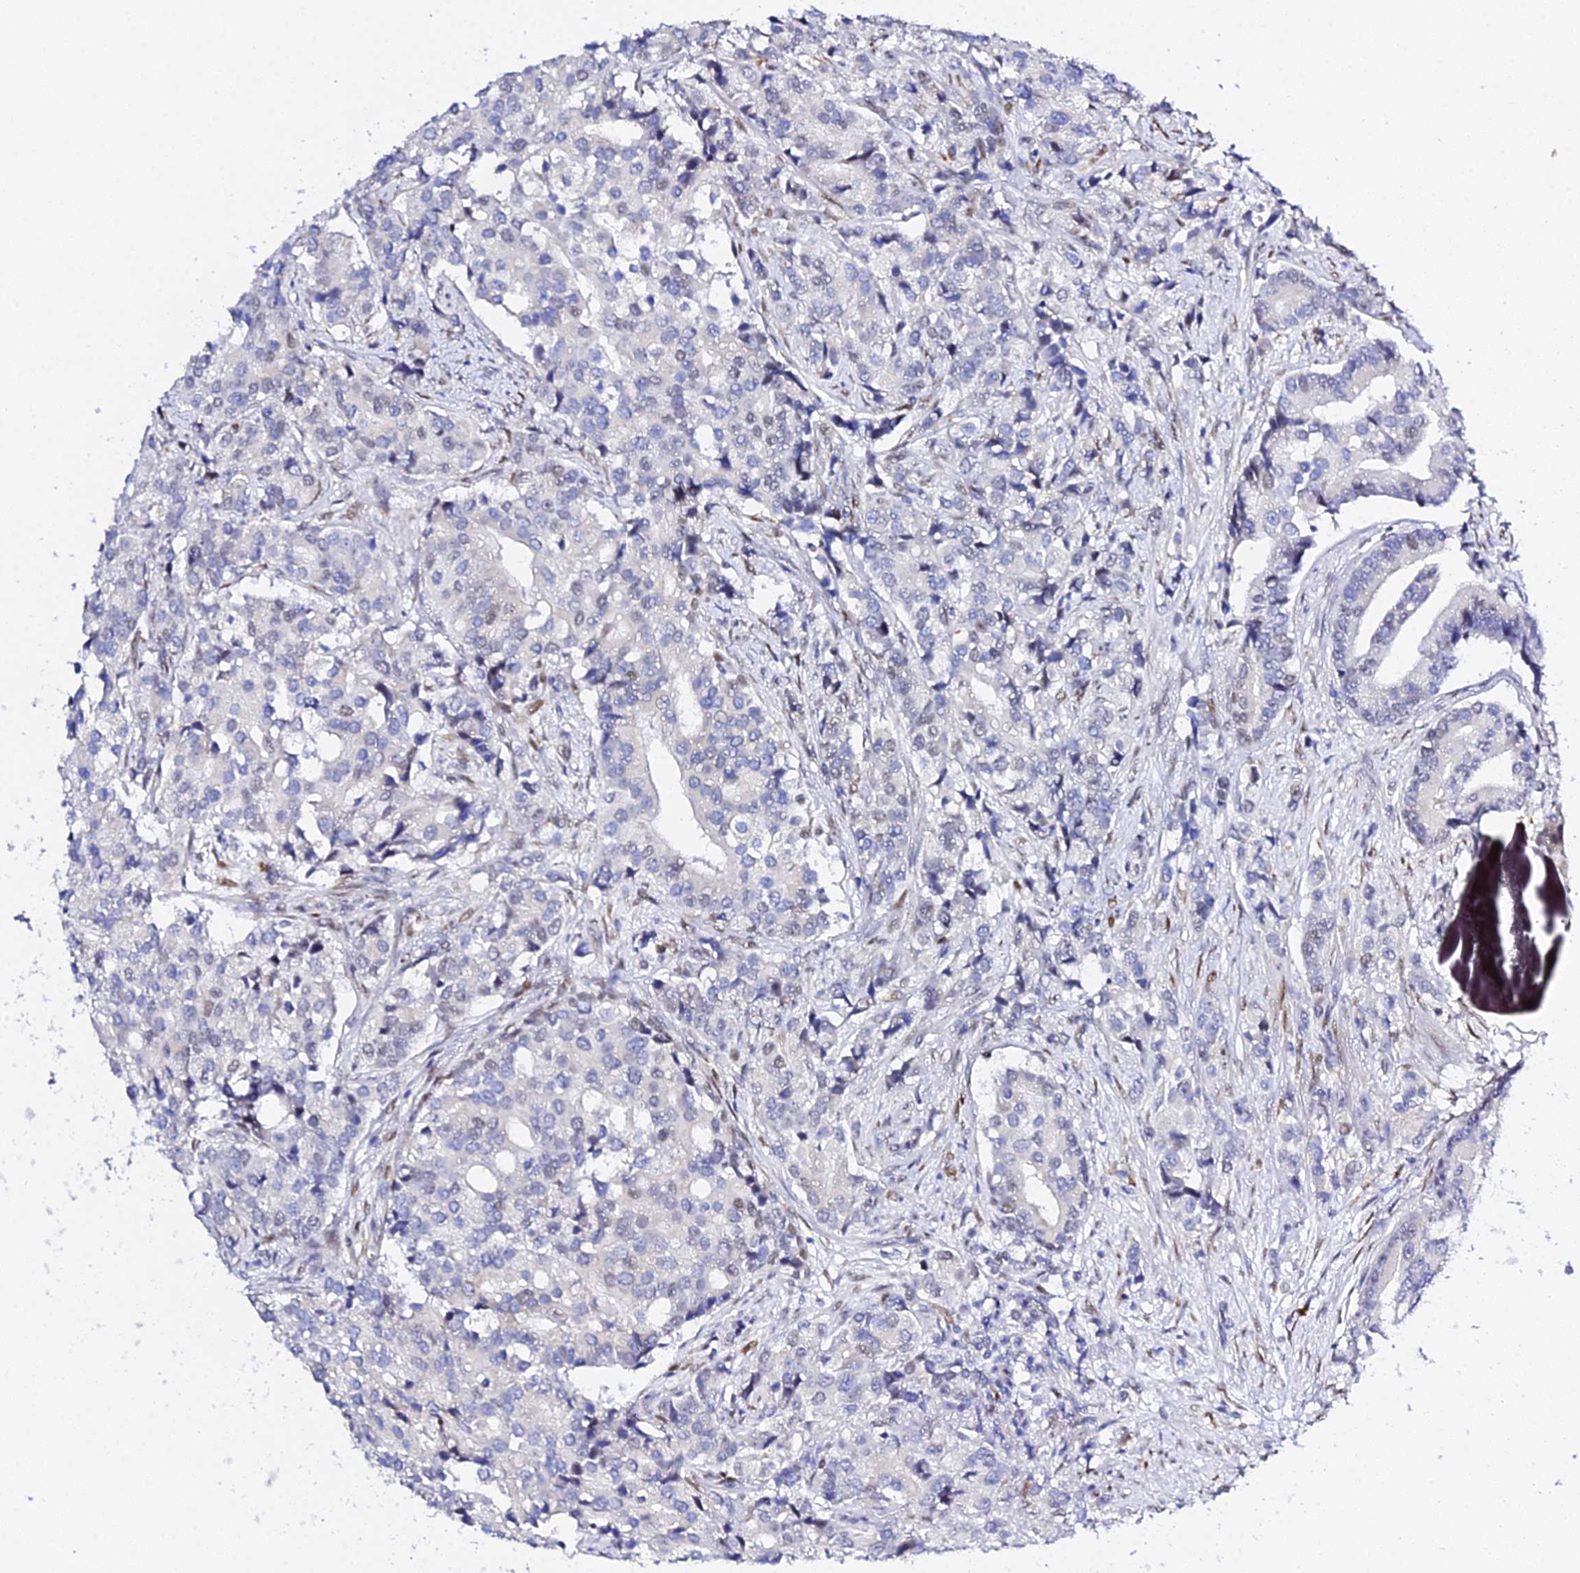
{"staining": {"intensity": "negative", "quantity": "none", "location": "none"}, "tissue": "prostate cancer", "cell_type": "Tumor cells", "image_type": "cancer", "snomed": [{"axis": "morphology", "description": "Adenocarcinoma, High grade"}, {"axis": "topography", "description": "Prostate"}], "caption": "This is a image of immunohistochemistry staining of prostate cancer, which shows no positivity in tumor cells.", "gene": "POFUT2", "patient": {"sex": "male", "age": 62}}